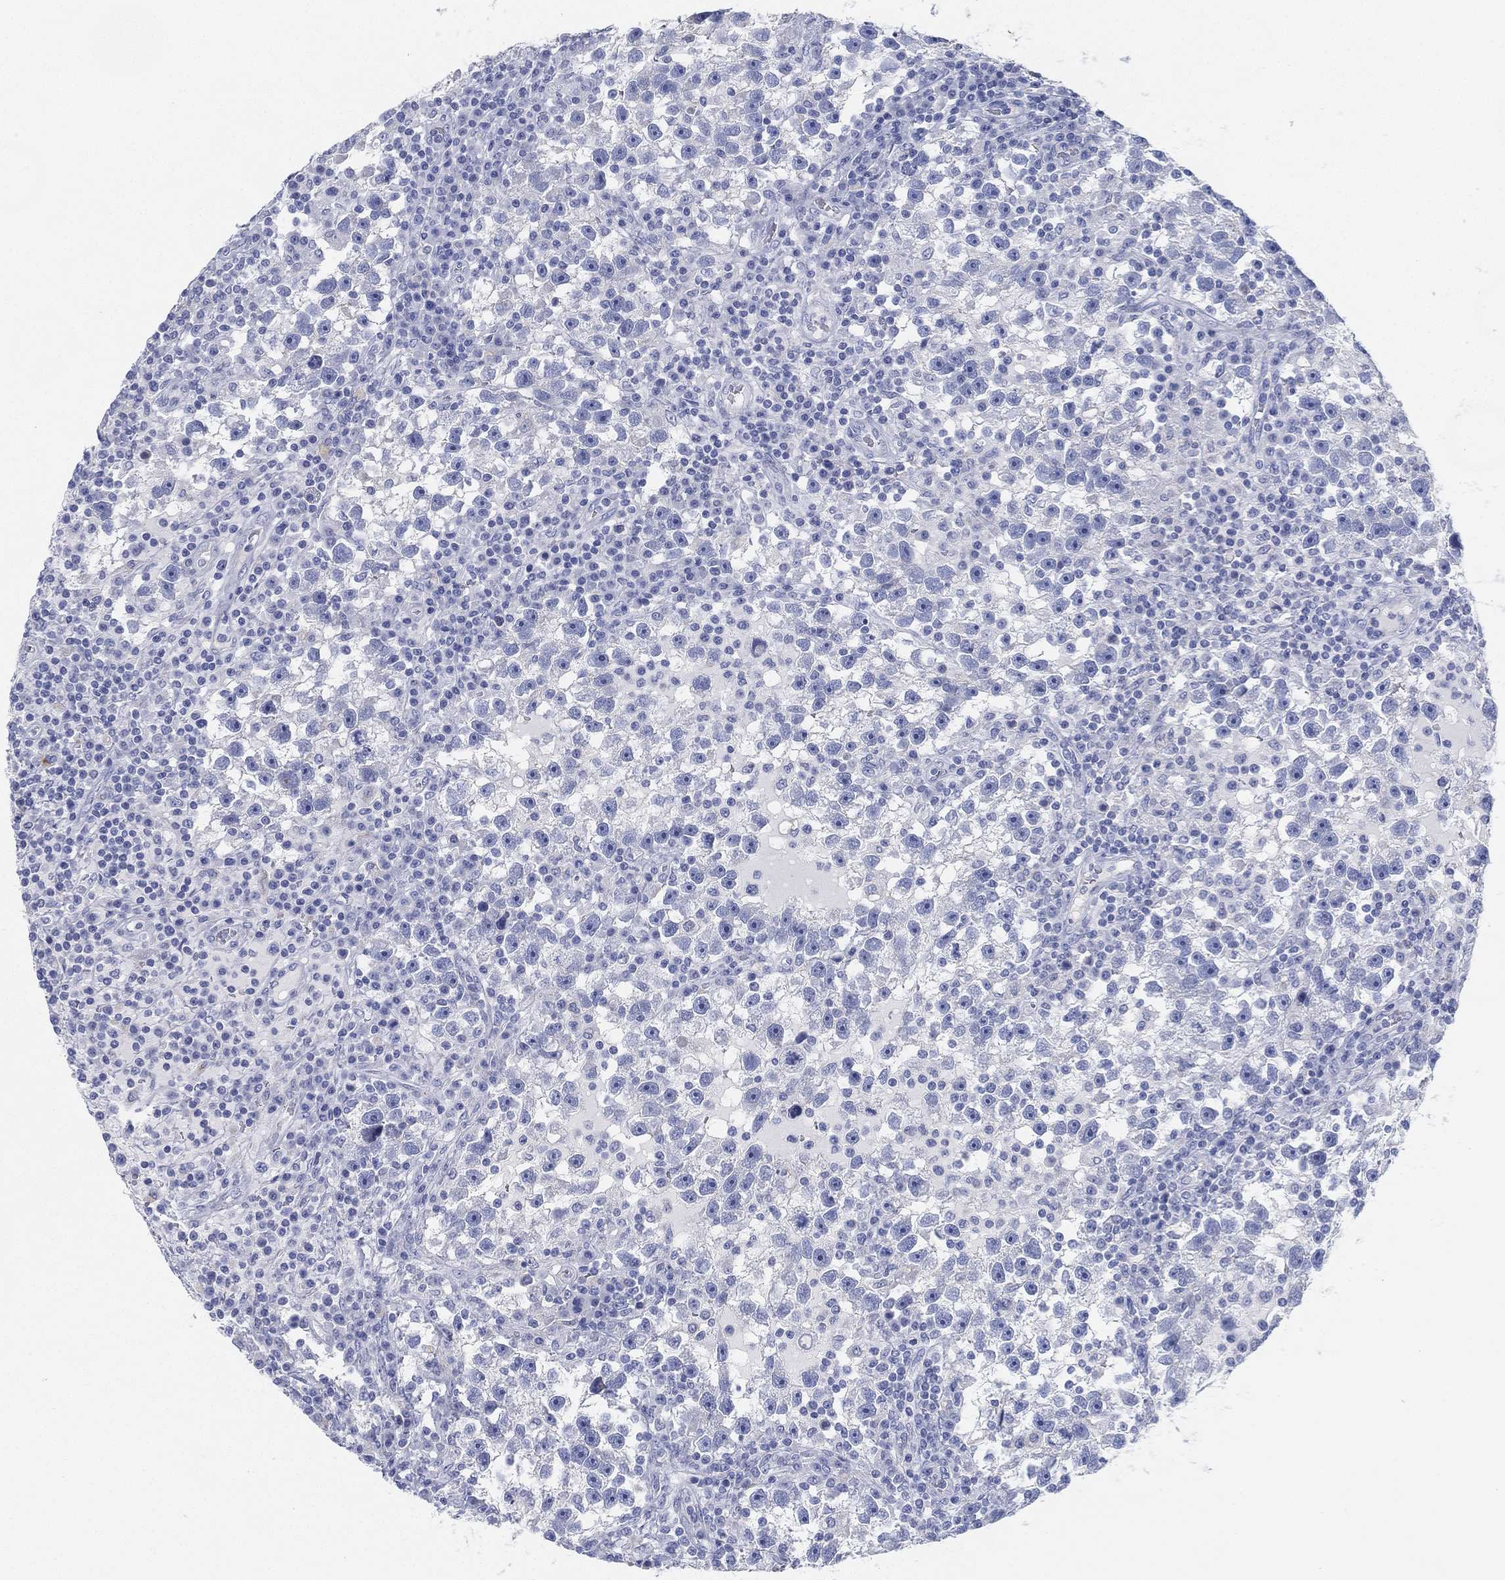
{"staining": {"intensity": "negative", "quantity": "none", "location": "none"}, "tissue": "testis cancer", "cell_type": "Tumor cells", "image_type": "cancer", "snomed": [{"axis": "morphology", "description": "Seminoma, NOS"}, {"axis": "topography", "description": "Testis"}], "caption": "High magnification brightfield microscopy of testis cancer (seminoma) stained with DAB (3,3'-diaminobenzidine) (brown) and counterstained with hematoxylin (blue): tumor cells show no significant staining.", "gene": "GPR61", "patient": {"sex": "male", "age": 47}}